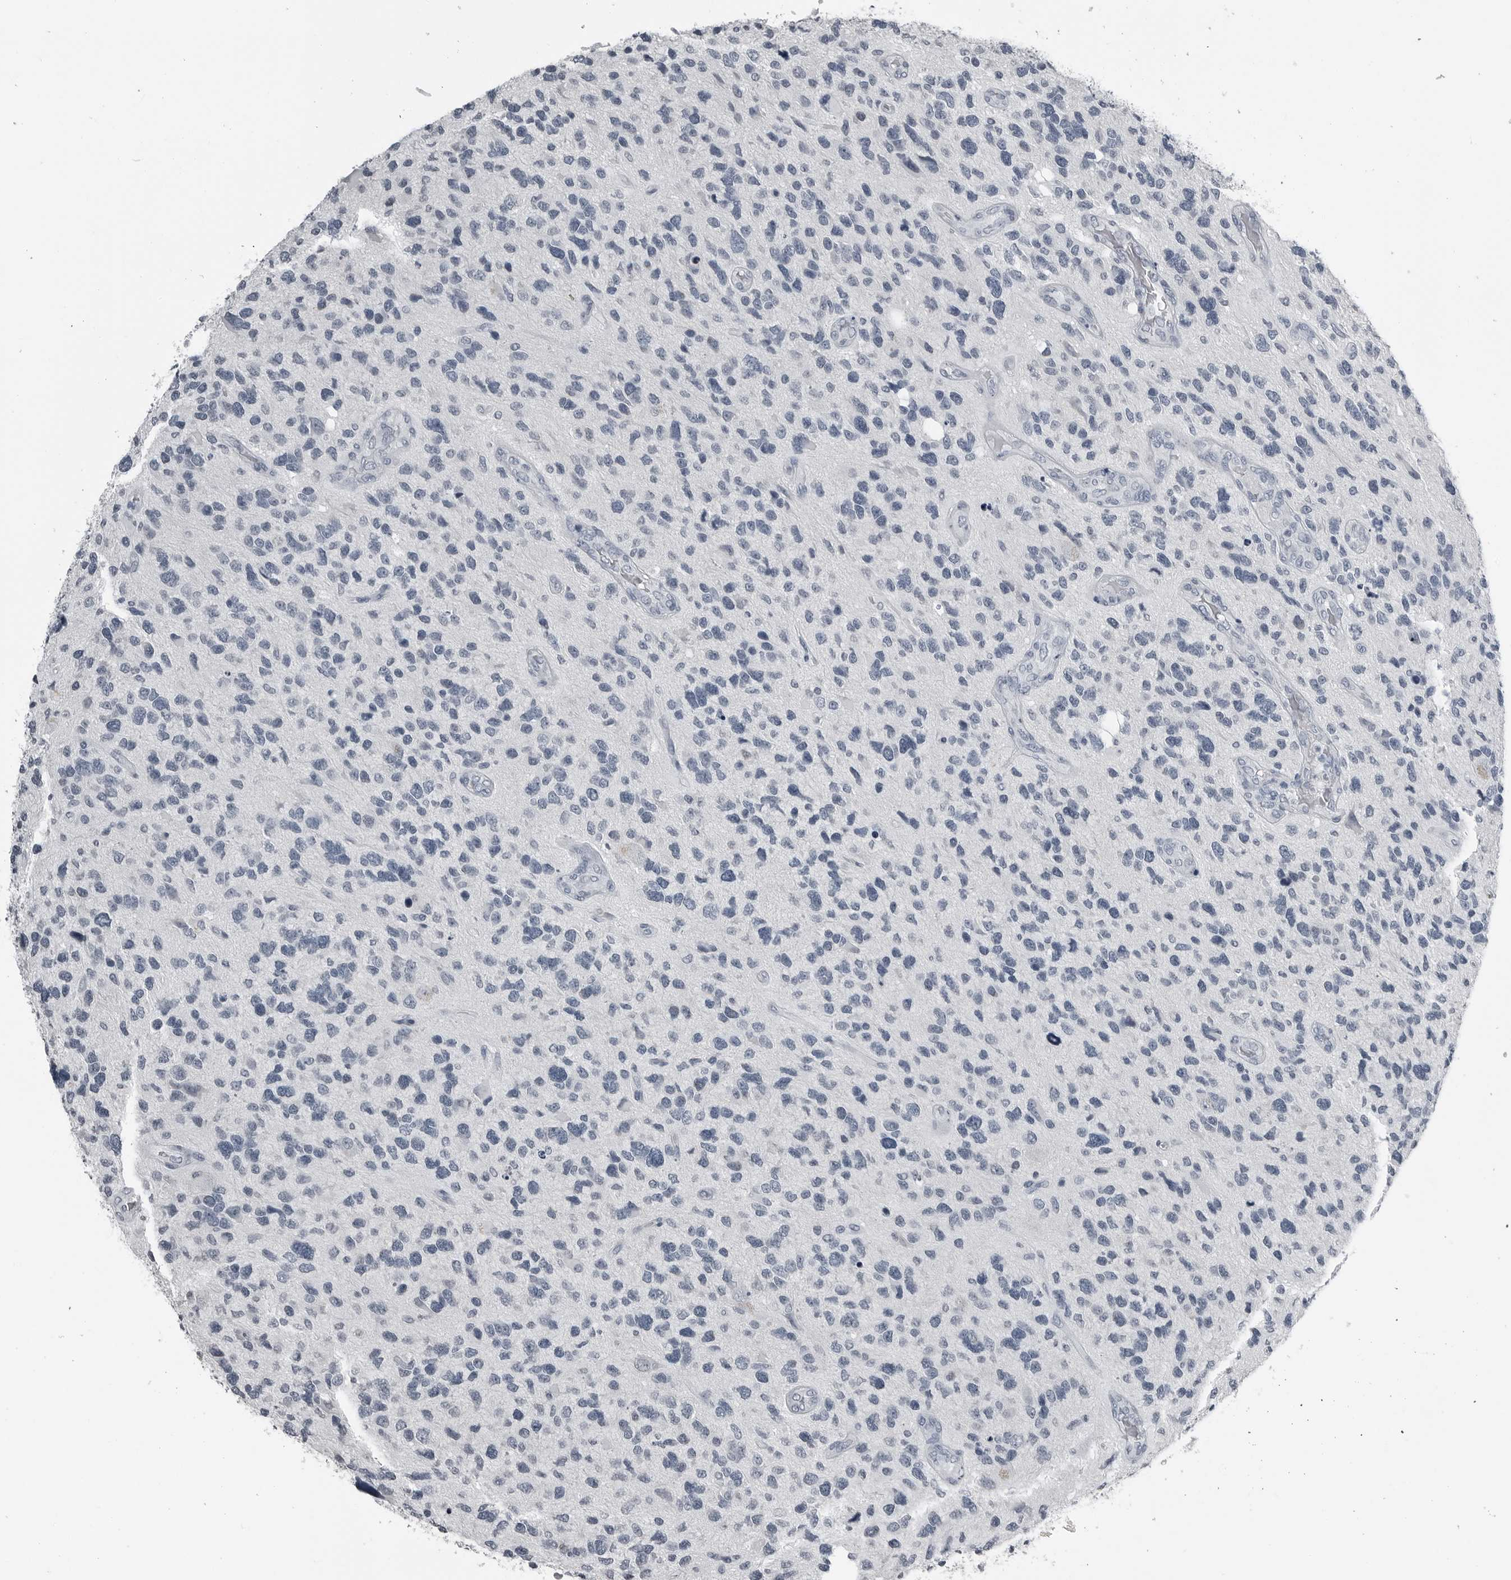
{"staining": {"intensity": "negative", "quantity": "none", "location": "none"}, "tissue": "glioma", "cell_type": "Tumor cells", "image_type": "cancer", "snomed": [{"axis": "morphology", "description": "Glioma, malignant, High grade"}, {"axis": "topography", "description": "Brain"}], "caption": "High power microscopy photomicrograph of an immunohistochemistry (IHC) histopathology image of malignant high-grade glioma, revealing no significant staining in tumor cells. Nuclei are stained in blue.", "gene": "SPINK1", "patient": {"sex": "female", "age": 58}}